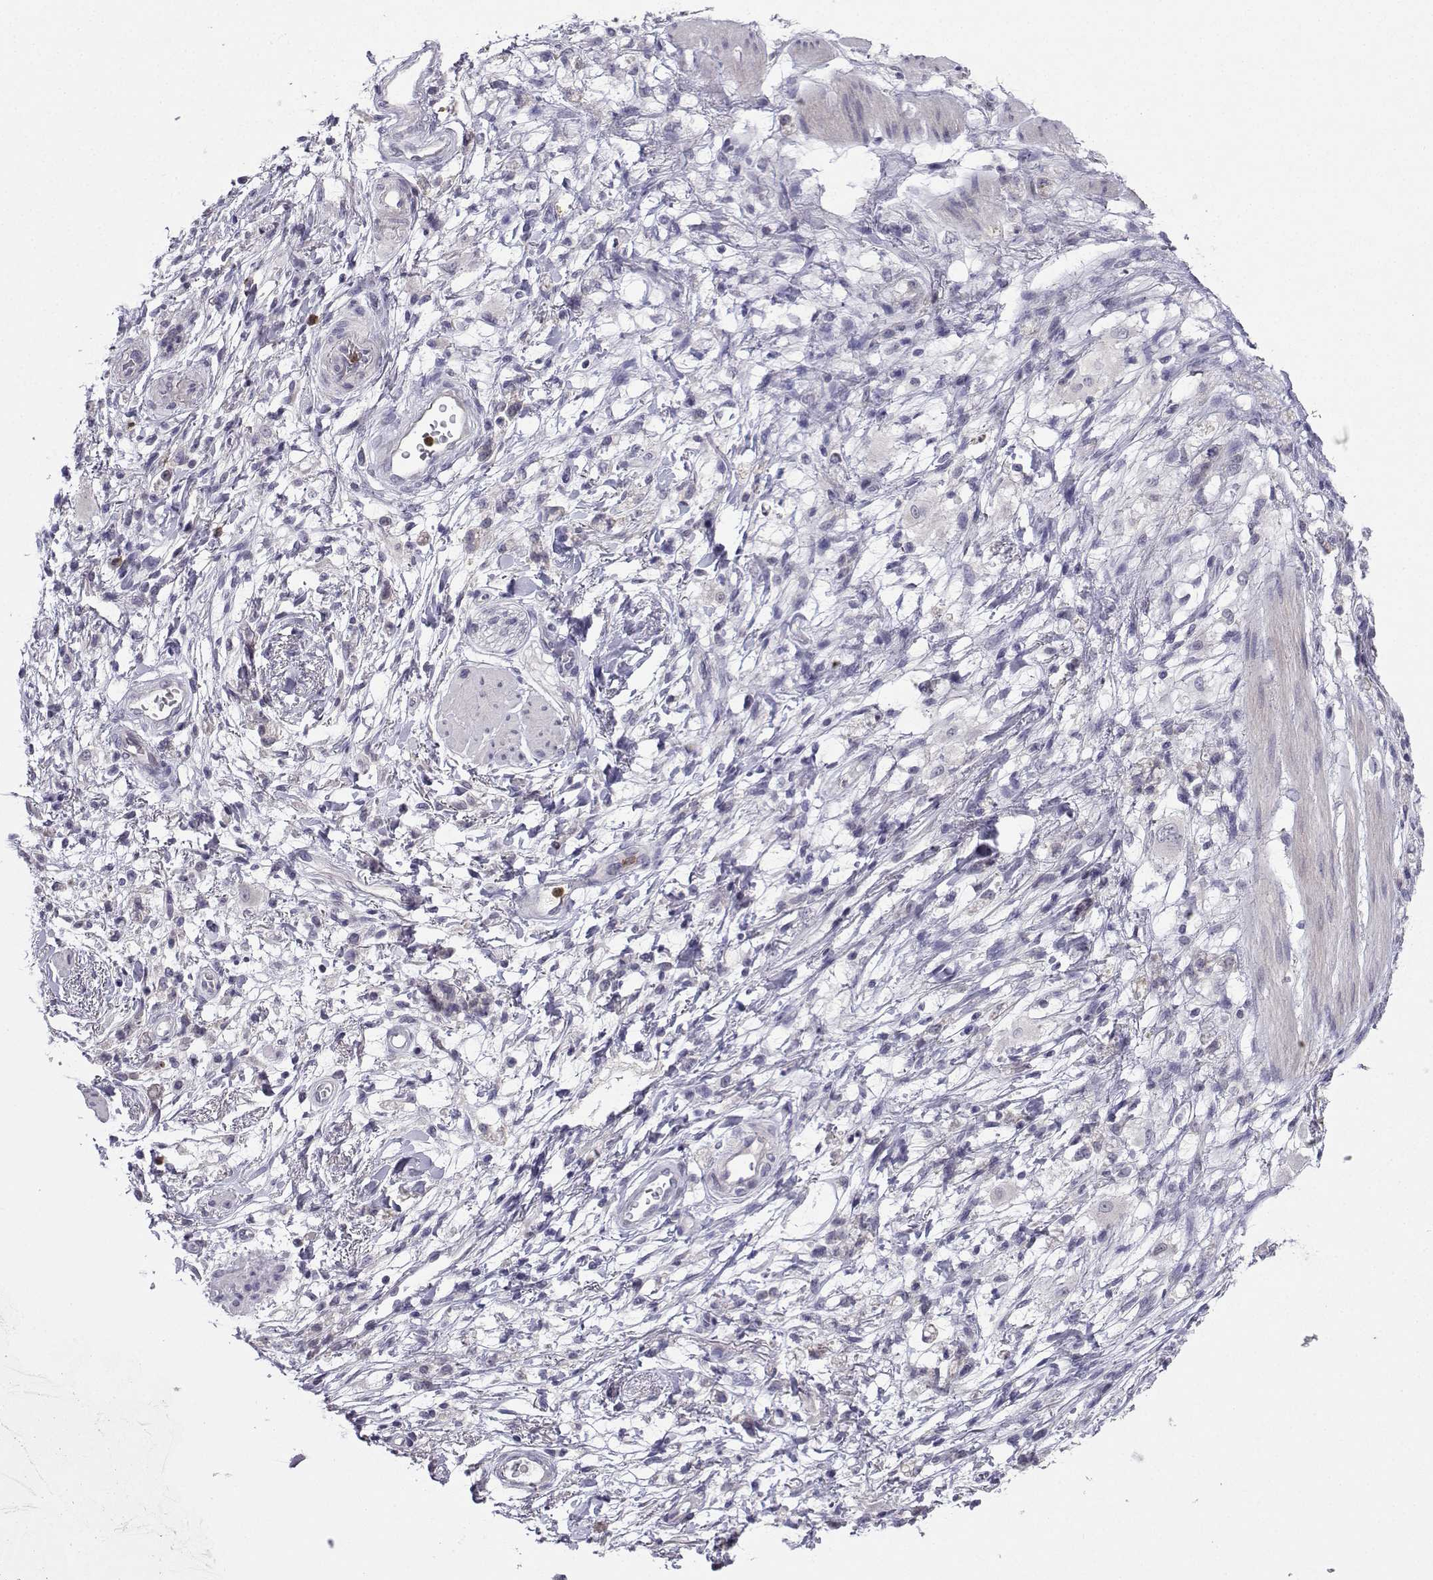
{"staining": {"intensity": "negative", "quantity": "none", "location": "none"}, "tissue": "stomach cancer", "cell_type": "Tumor cells", "image_type": "cancer", "snomed": [{"axis": "morphology", "description": "Adenocarcinoma, NOS"}, {"axis": "topography", "description": "Stomach"}], "caption": "There is no significant positivity in tumor cells of stomach adenocarcinoma.", "gene": "CALY", "patient": {"sex": "female", "age": 60}}